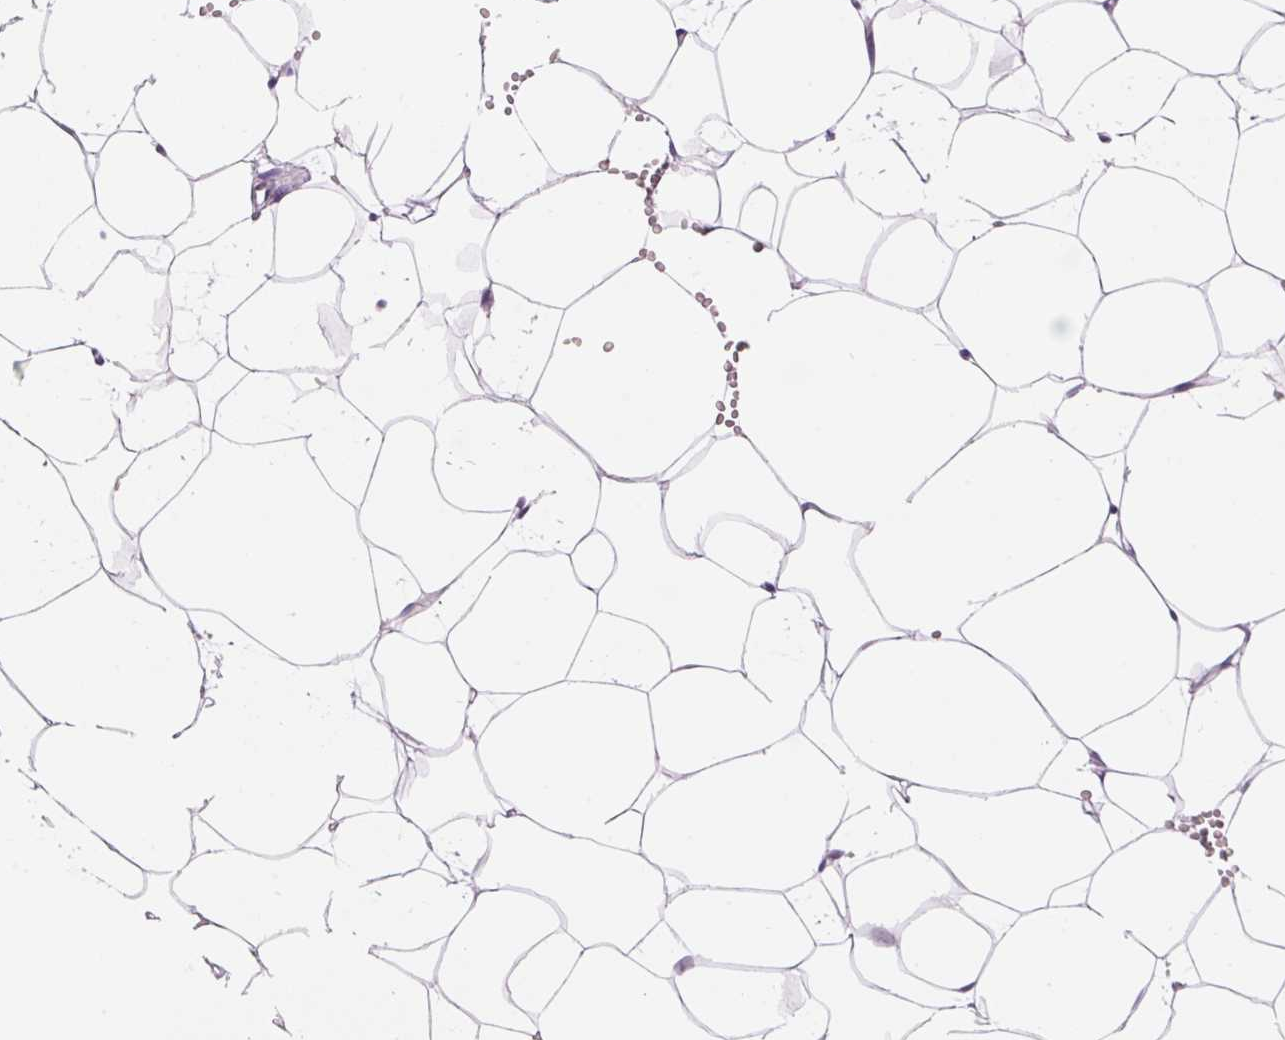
{"staining": {"intensity": "negative", "quantity": "none", "location": "none"}, "tissue": "breast", "cell_type": "Adipocytes", "image_type": "normal", "snomed": [{"axis": "morphology", "description": "Normal tissue, NOS"}, {"axis": "topography", "description": "Breast"}], "caption": "Human breast stained for a protein using IHC reveals no staining in adipocytes.", "gene": "HNF1A", "patient": {"sex": "female", "age": 27}}